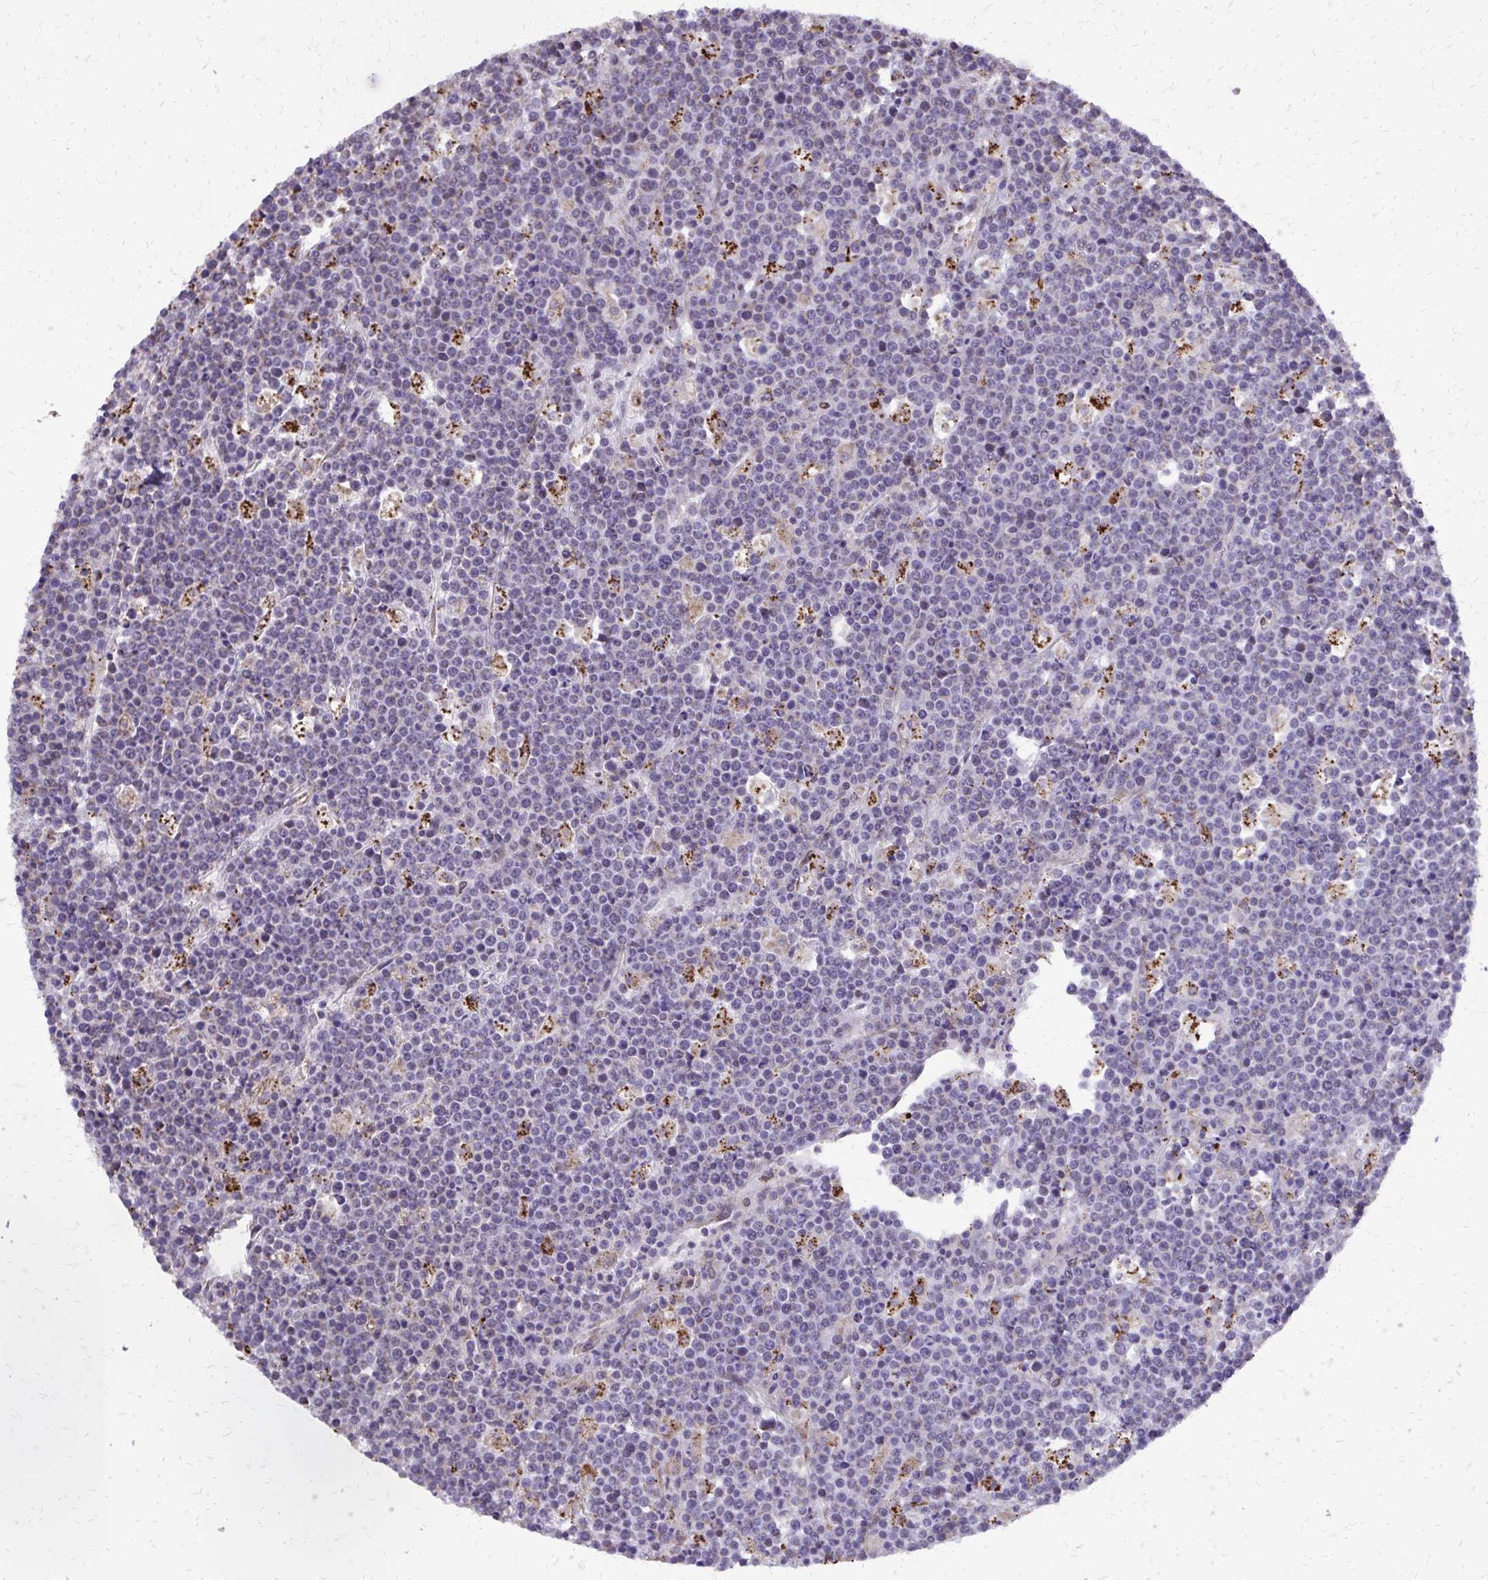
{"staining": {"intensity": "negative", "quantity": "none", "location": "none"}, "tissue": "lymphoma", "cell_type": "Tumor cells", "image_type": "cancer", "snomed": [{"axis": "morphology", "description": "Malignant lymphoma, non-Hodgkin's type, High grade"}, {"axis": "topography", "description": "Ovary"}], "caption": "This micrograph is of lymphoma stained with IHC to label a protein in brown with the nuclei are counter-stained blue. There is no expression in tumor cells. (DAB immunohistochemistry (IHC), high magnification).", "gene": "ABCC3", "patient": {"sex": "female", "age": 56}}